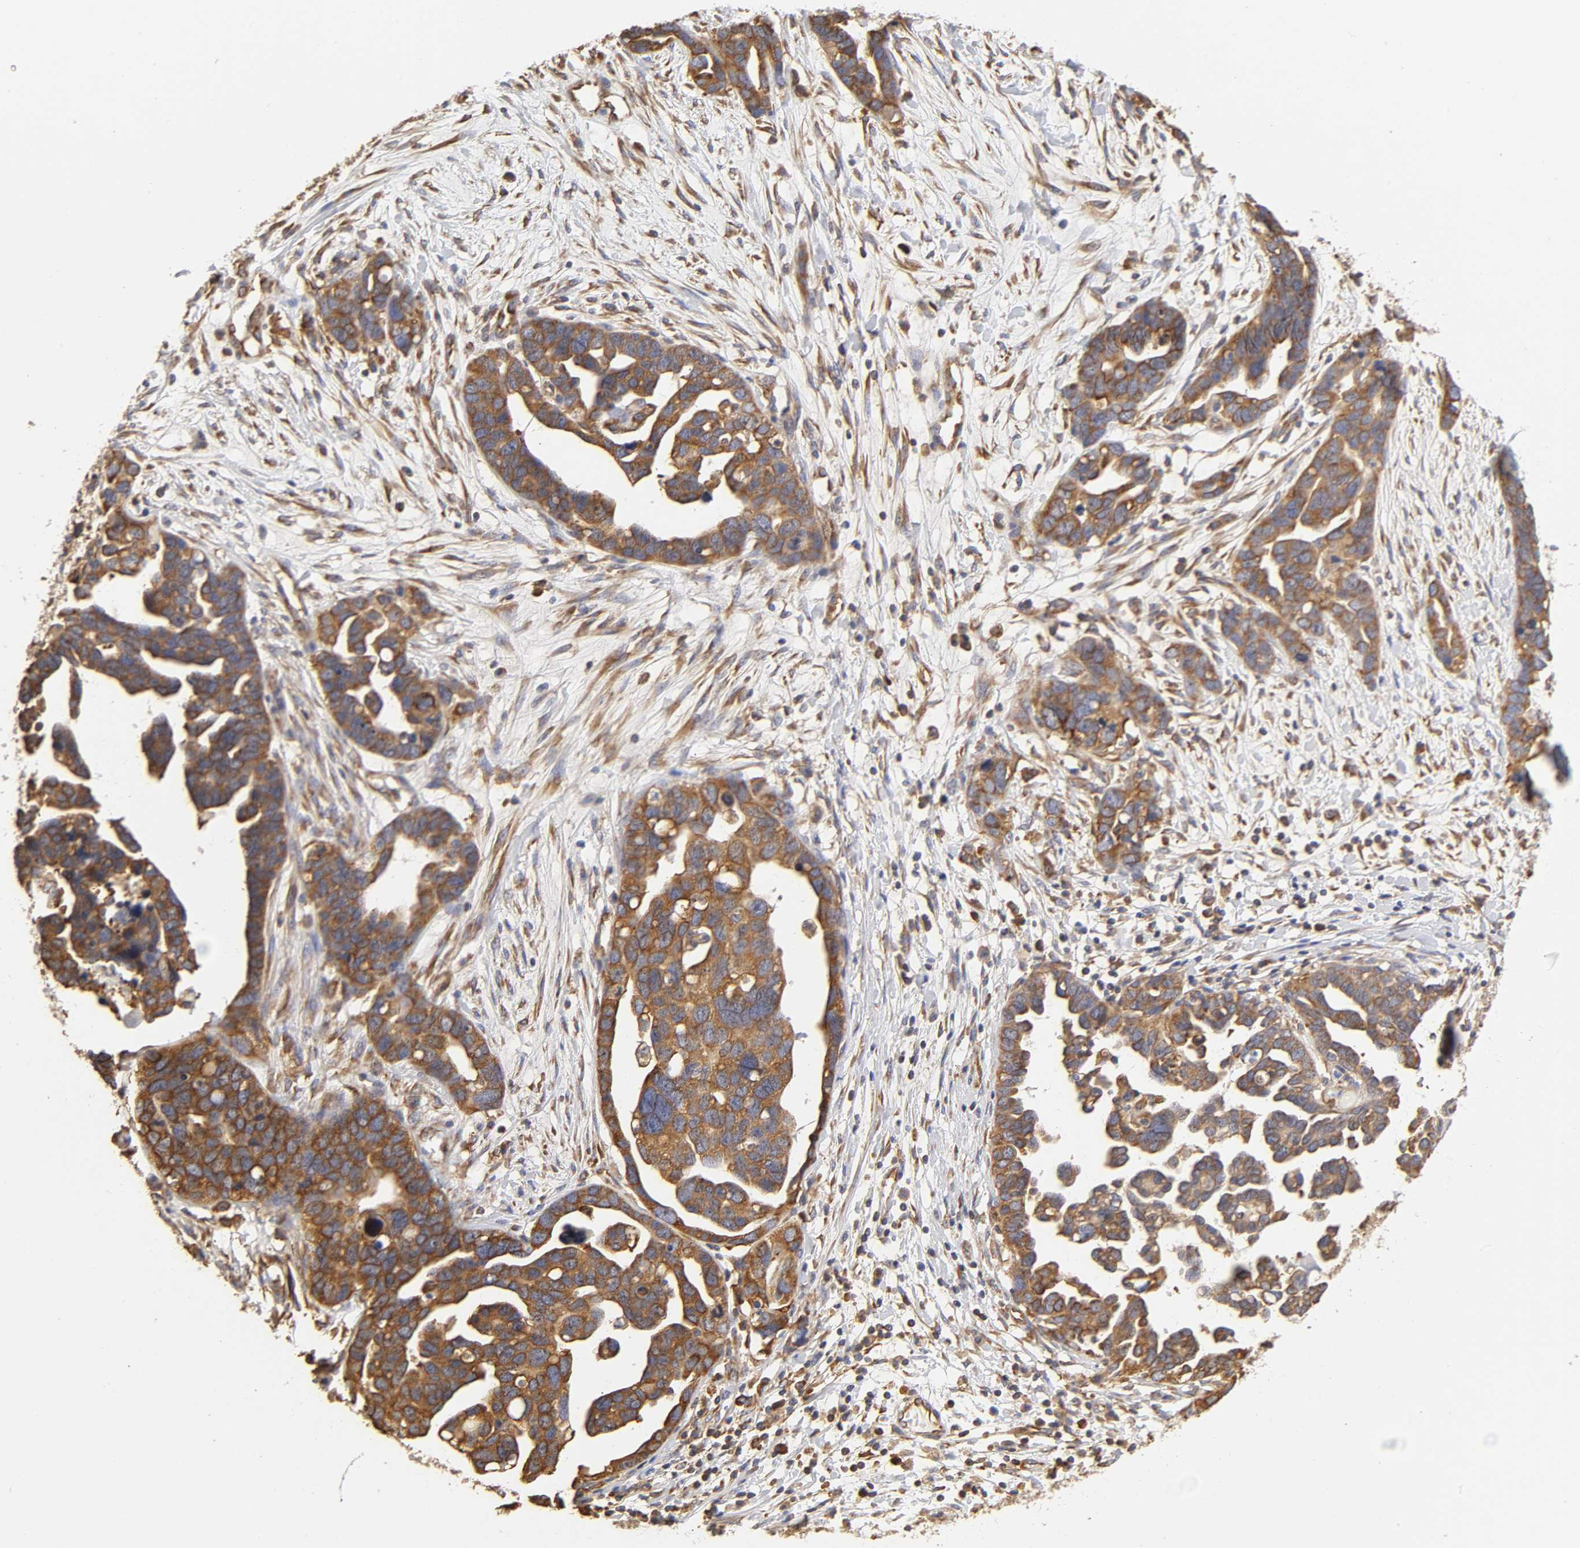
{"staining": {"intensity": "strong", "quantity": ">75%", "location": "cytoplasmic/membranous"}, "tissue": "ovarian cancer", "cell_type": "Tumor cells", "image_type": "cancer", "snomed": [{"axis": "morphology", "description": "Cystadenocarcinoma, serous, NOS"}, {"axis": "topography", "description": "Ovary"}], "caption": "Human serous cystadenocarcinoma (ovarian) stained with a protein marker shows strong staining in tumor cells.", "gene": "RPL14", "patient": {"sex": "female", "age": 54}}